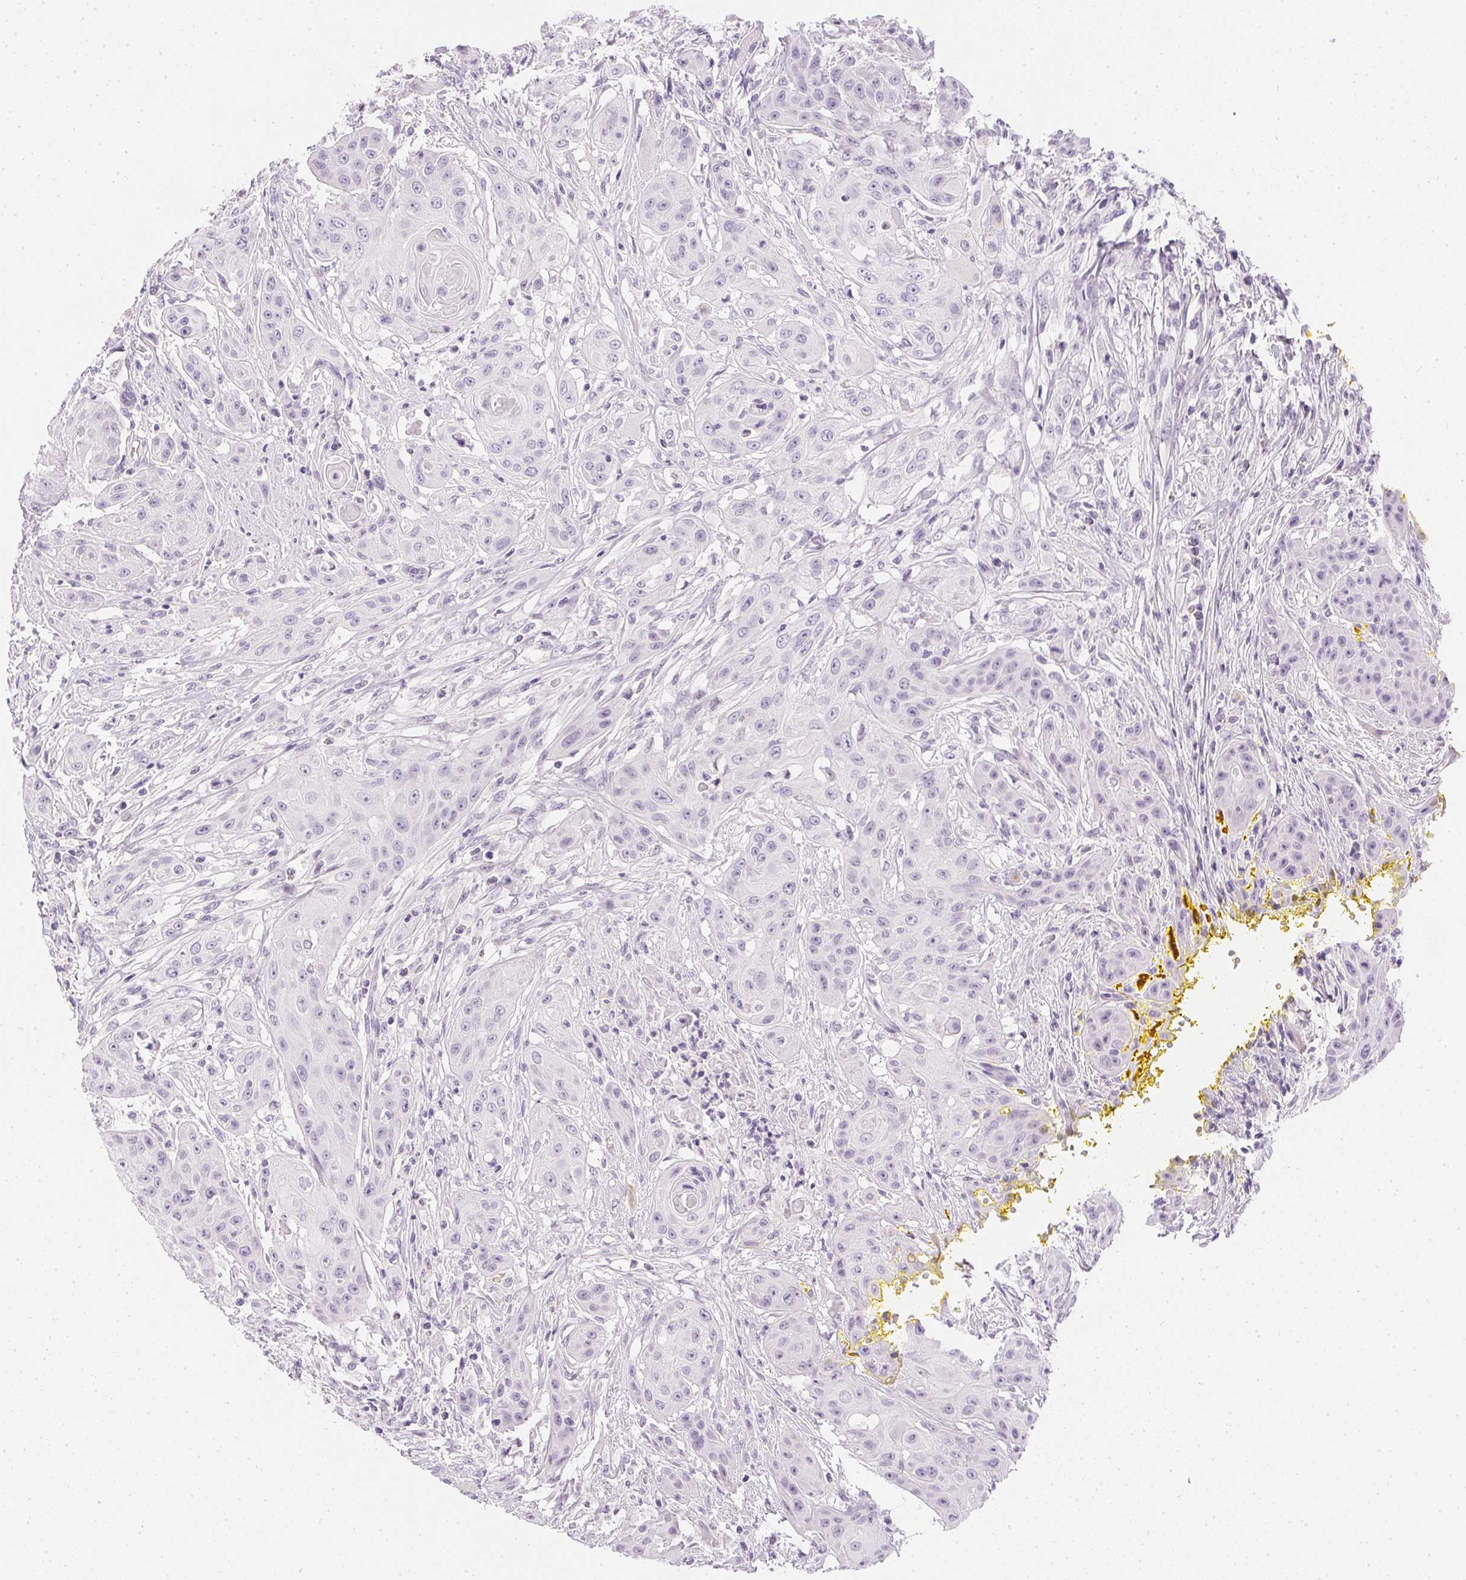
{"staining": {"intensity": "negative", "quantity": "none", "location": "none"}, "tissue": "head and neck cancer", "cell_type": "Tumor cells", "image_type": "cancer", "snomed": [{"axis": "morphology", "description": "Squamous cell carcinoma, NOS"}, {"axis": "topography", "description": "Oral tissue"}, {"axis": "topography", "description": "Head-Neck"}, {"axis": "topography", "description": "Neck, NOS"}], "caption": "IHC of squamous cell carcinoma (head and neck) shows no positivity in tumor cells.", "gene": "PPY", "patient": {"sex": "female", "age": 55}}